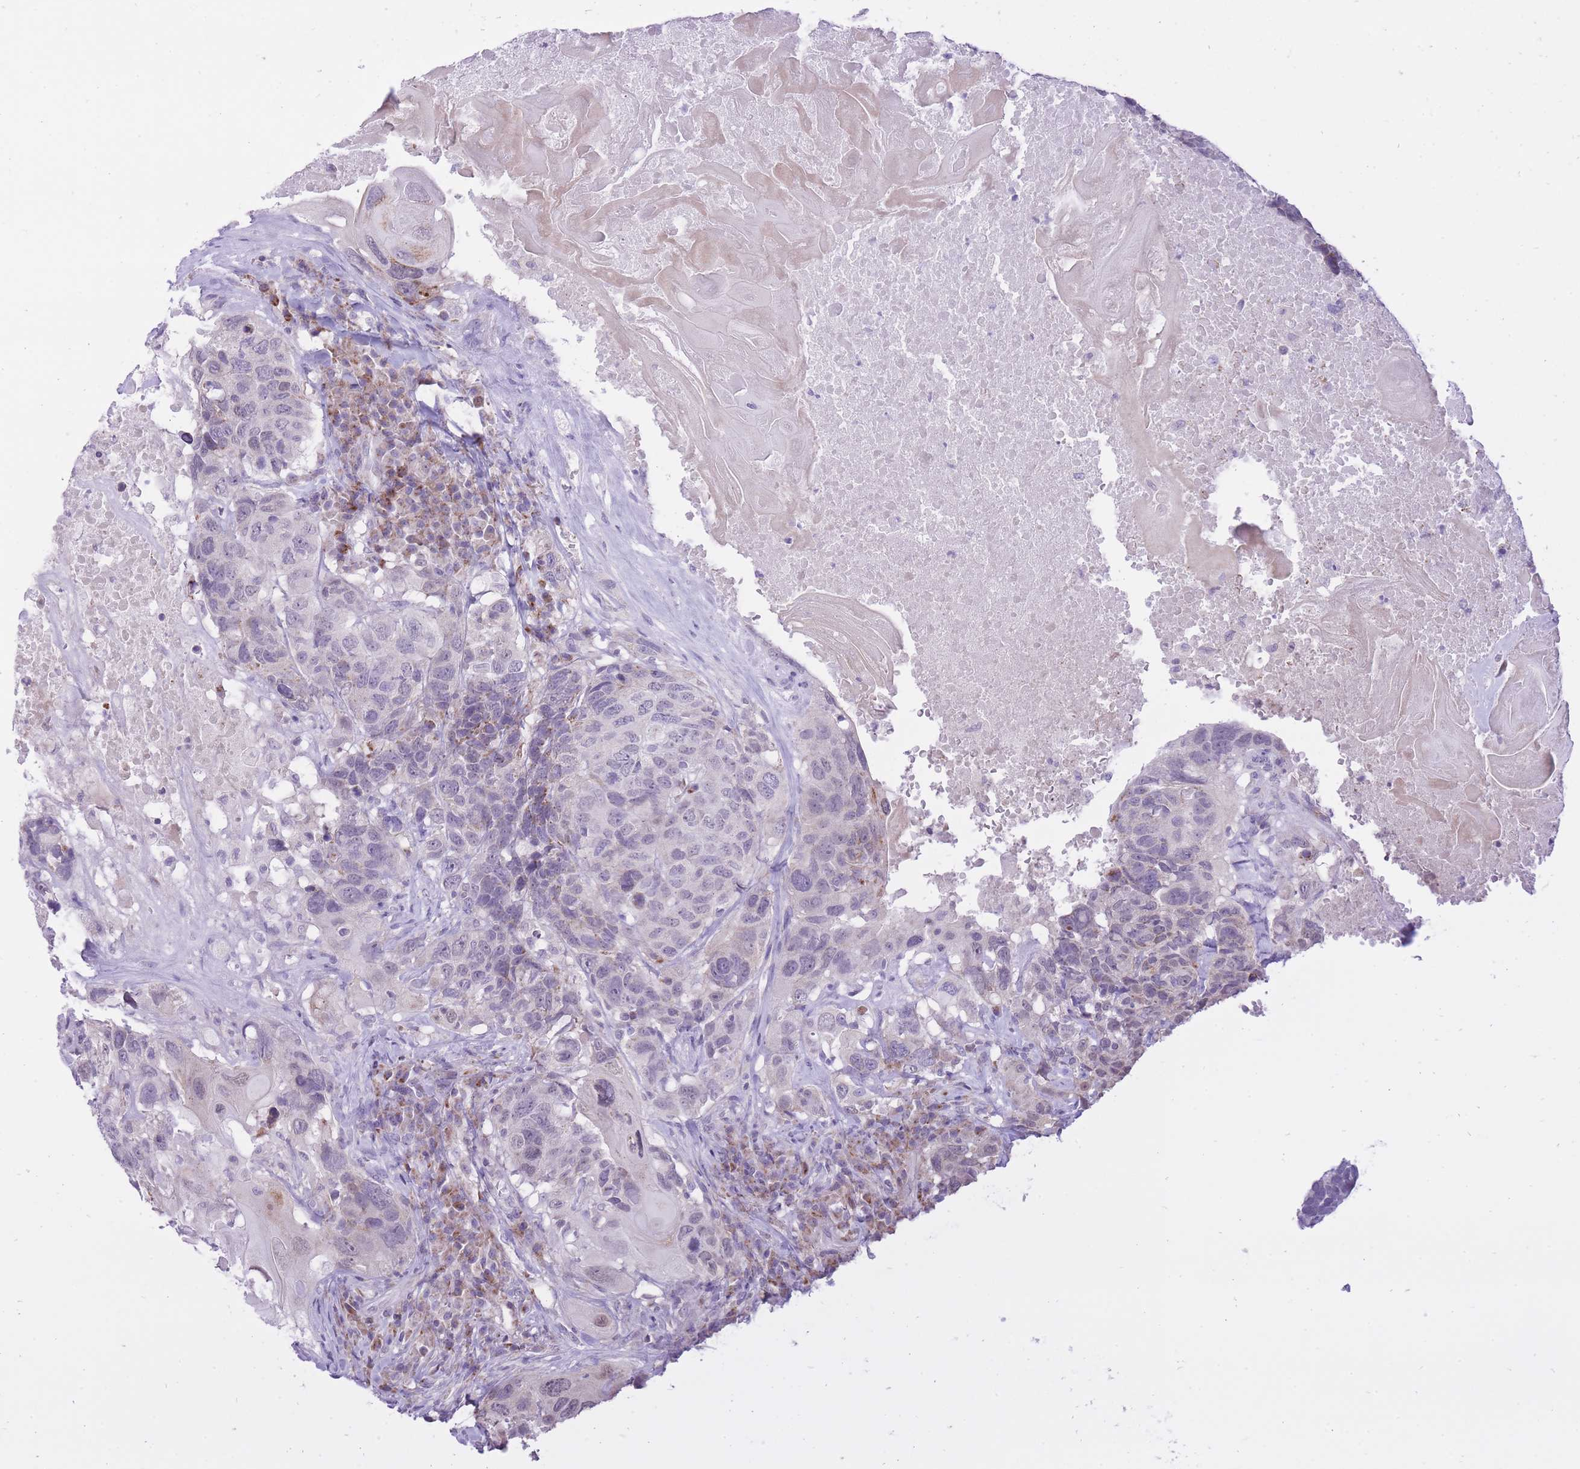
{"staining": {"intensity": "weak", "quantity": "<25%", "location": "cytoplasmic/membranous"}, "tissue": "head and neck cancer", "cell_type": "Tumor cells", "image_type": "cancer", "snomed": [{"axis": "morphology", "description": "Squamous cell carcinoma, NOS"}, {"axis": "topography", "description": "Head-Neck"}], "caption": "This is a histopathology image of IHC staining of head and neck squamous cell carcinoma, which shows no expression in tumor cells.", "gene": "DENND2D", "patient": {"sex": "male", "age": 66}}